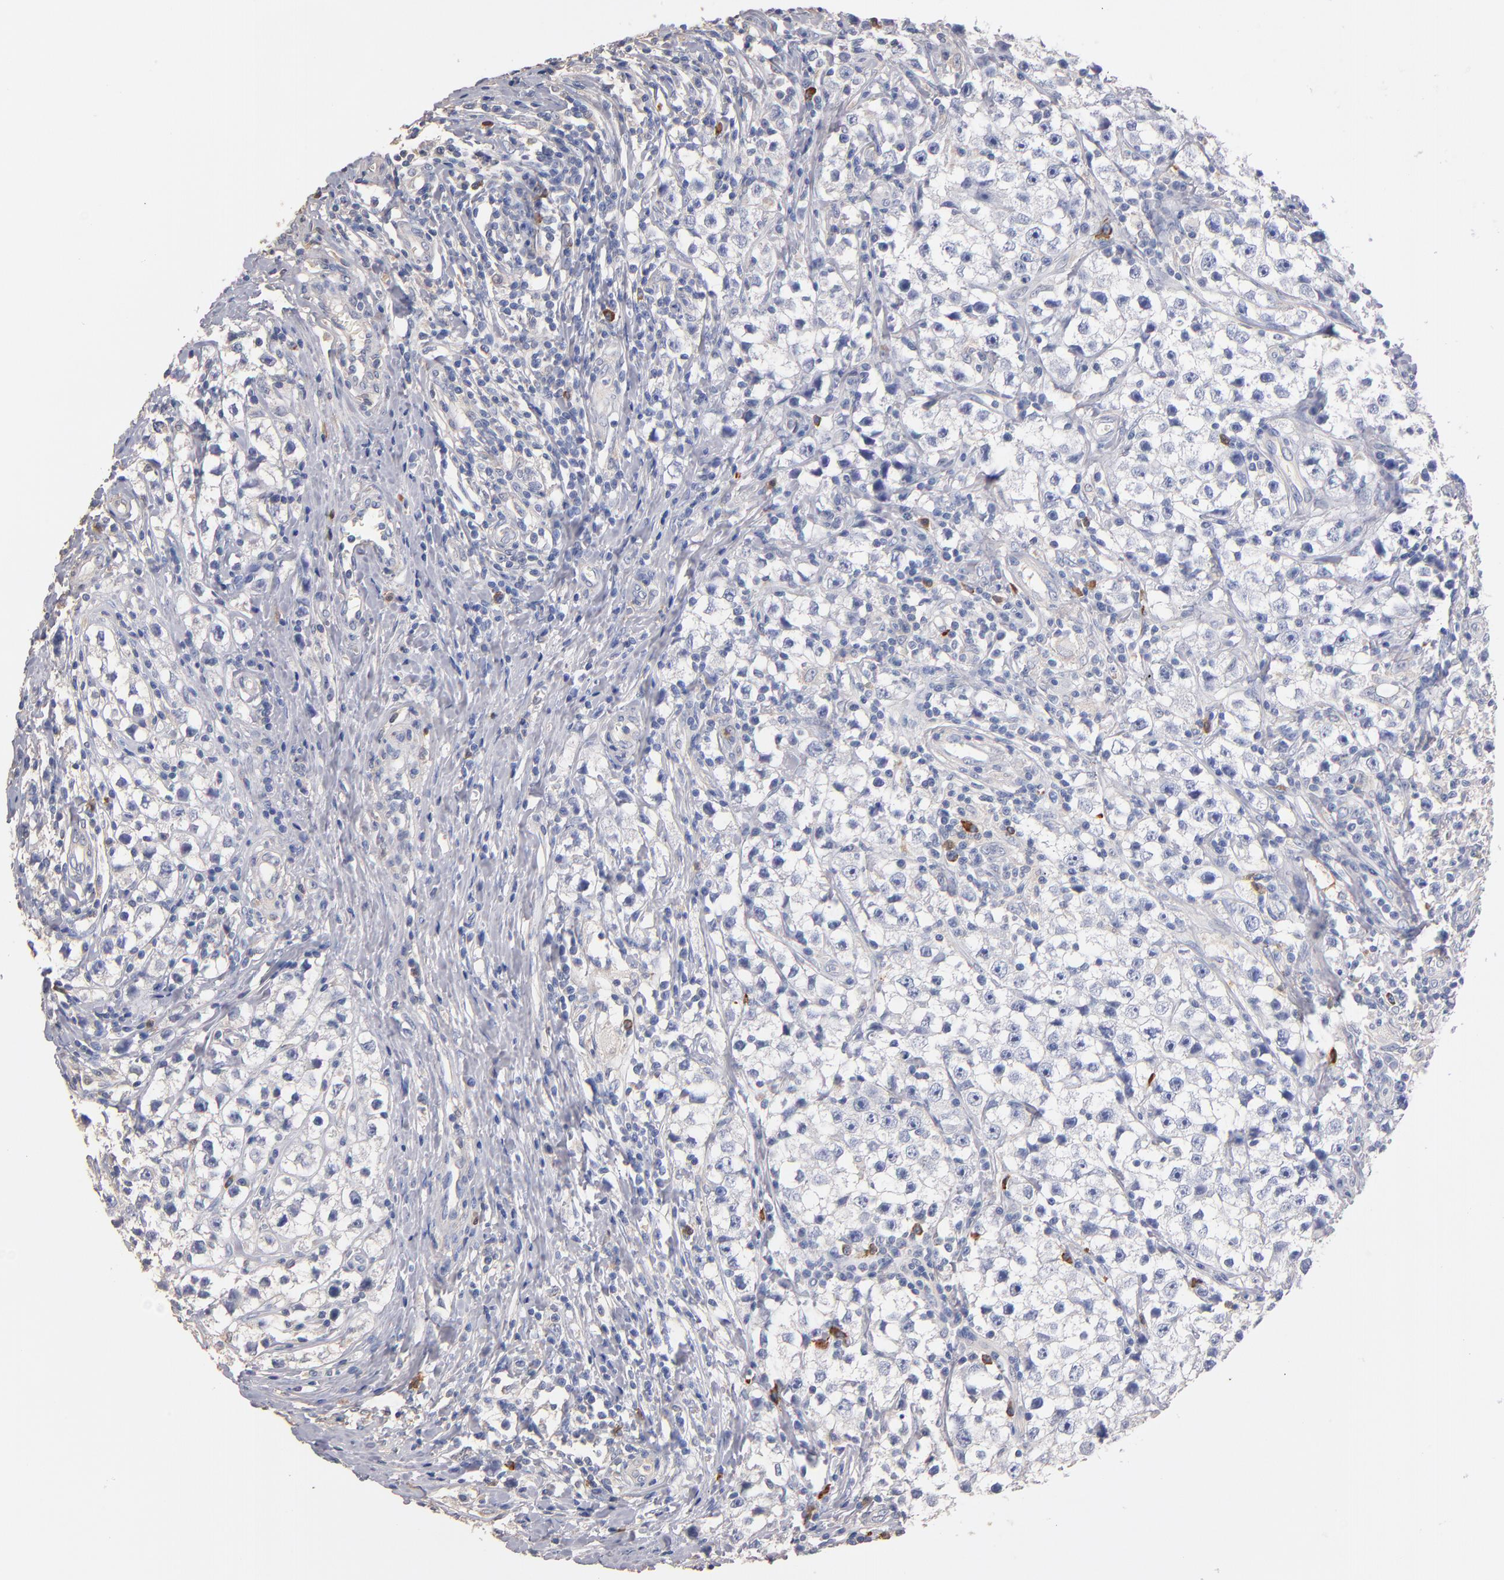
{"staining": {"intensity": "negative", "quantity": "none", "location": "none"}, "tissue": "testis cancer", "cell_type": "Tumor cells", "image_type": "cancer", "snomed": [{"axis": "morphology", "description": "Seminoma, NOS"}, {"axis": "topography", "description": "Testis"}], "caption": "The IHC photomicrograph has no significant positivity in tumor cells of testis cancer tissue.", "gene": "RO60", "patient": {"sex": "male", "age": 35}}